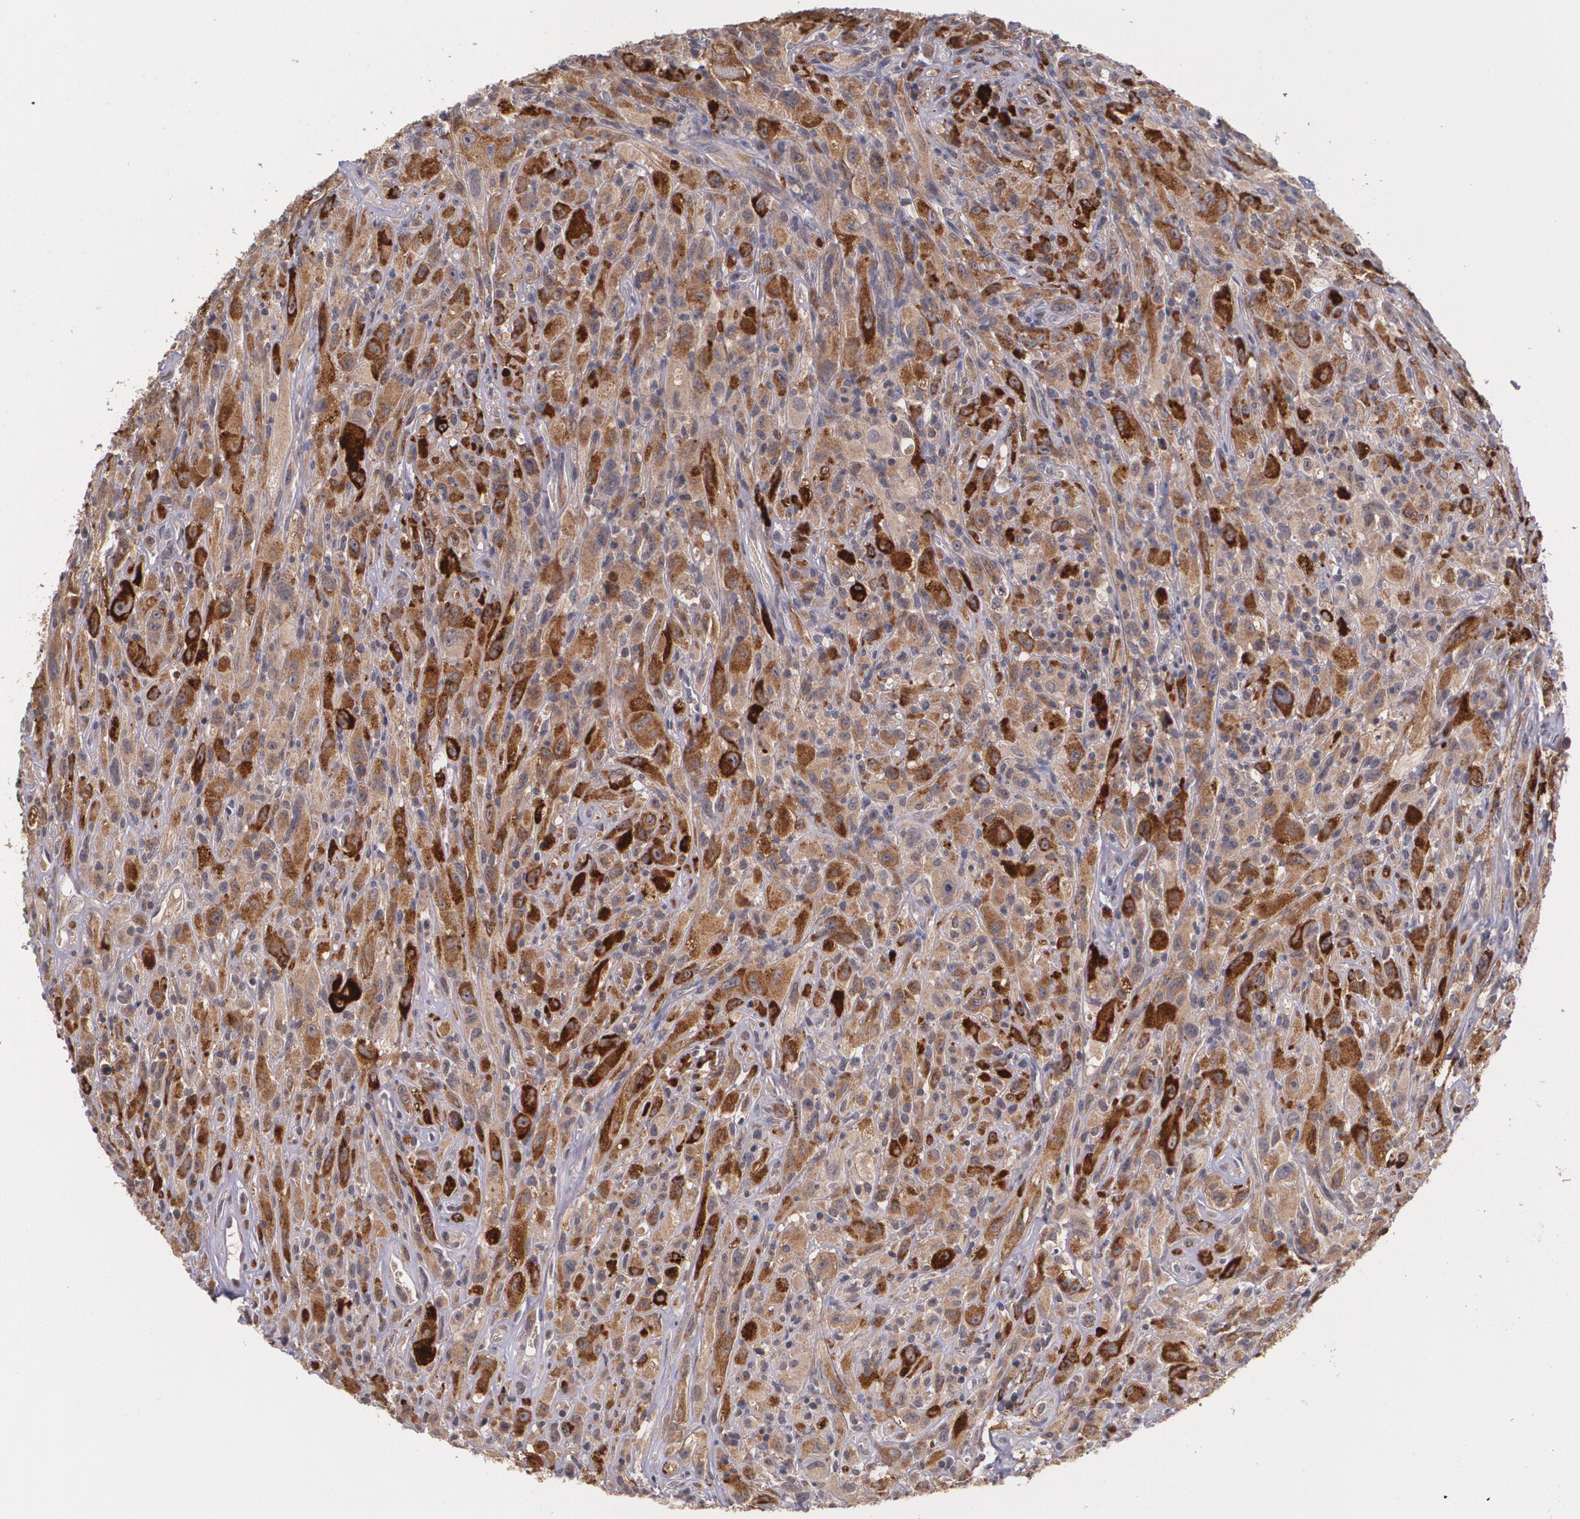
{"staining": {"intensity": "strong", "quantity": ">75%", "location": "cytoplasmic/membranous"}, "tissue": "glioma", "cell_type": "Tumor cells", "image_type": "cancer", "snomed": [{"axis": "morphology", "description": "Glioma, malignant, High grade"}, {"axis": "topography", "description": "Brain"}], "caption": "High-power microscopy captured an IHC image of malignant glioma (high-grade), revealing strong cytoplasmic/membranous expression in about >75% of tumor cells. The protein is stained brown, and the nuclei are stained in blue (DAB IHC with brightfield microscopy, high magnification).", "gene": "IFNGR2", "patient": {"sex": "male", "age": 48}}